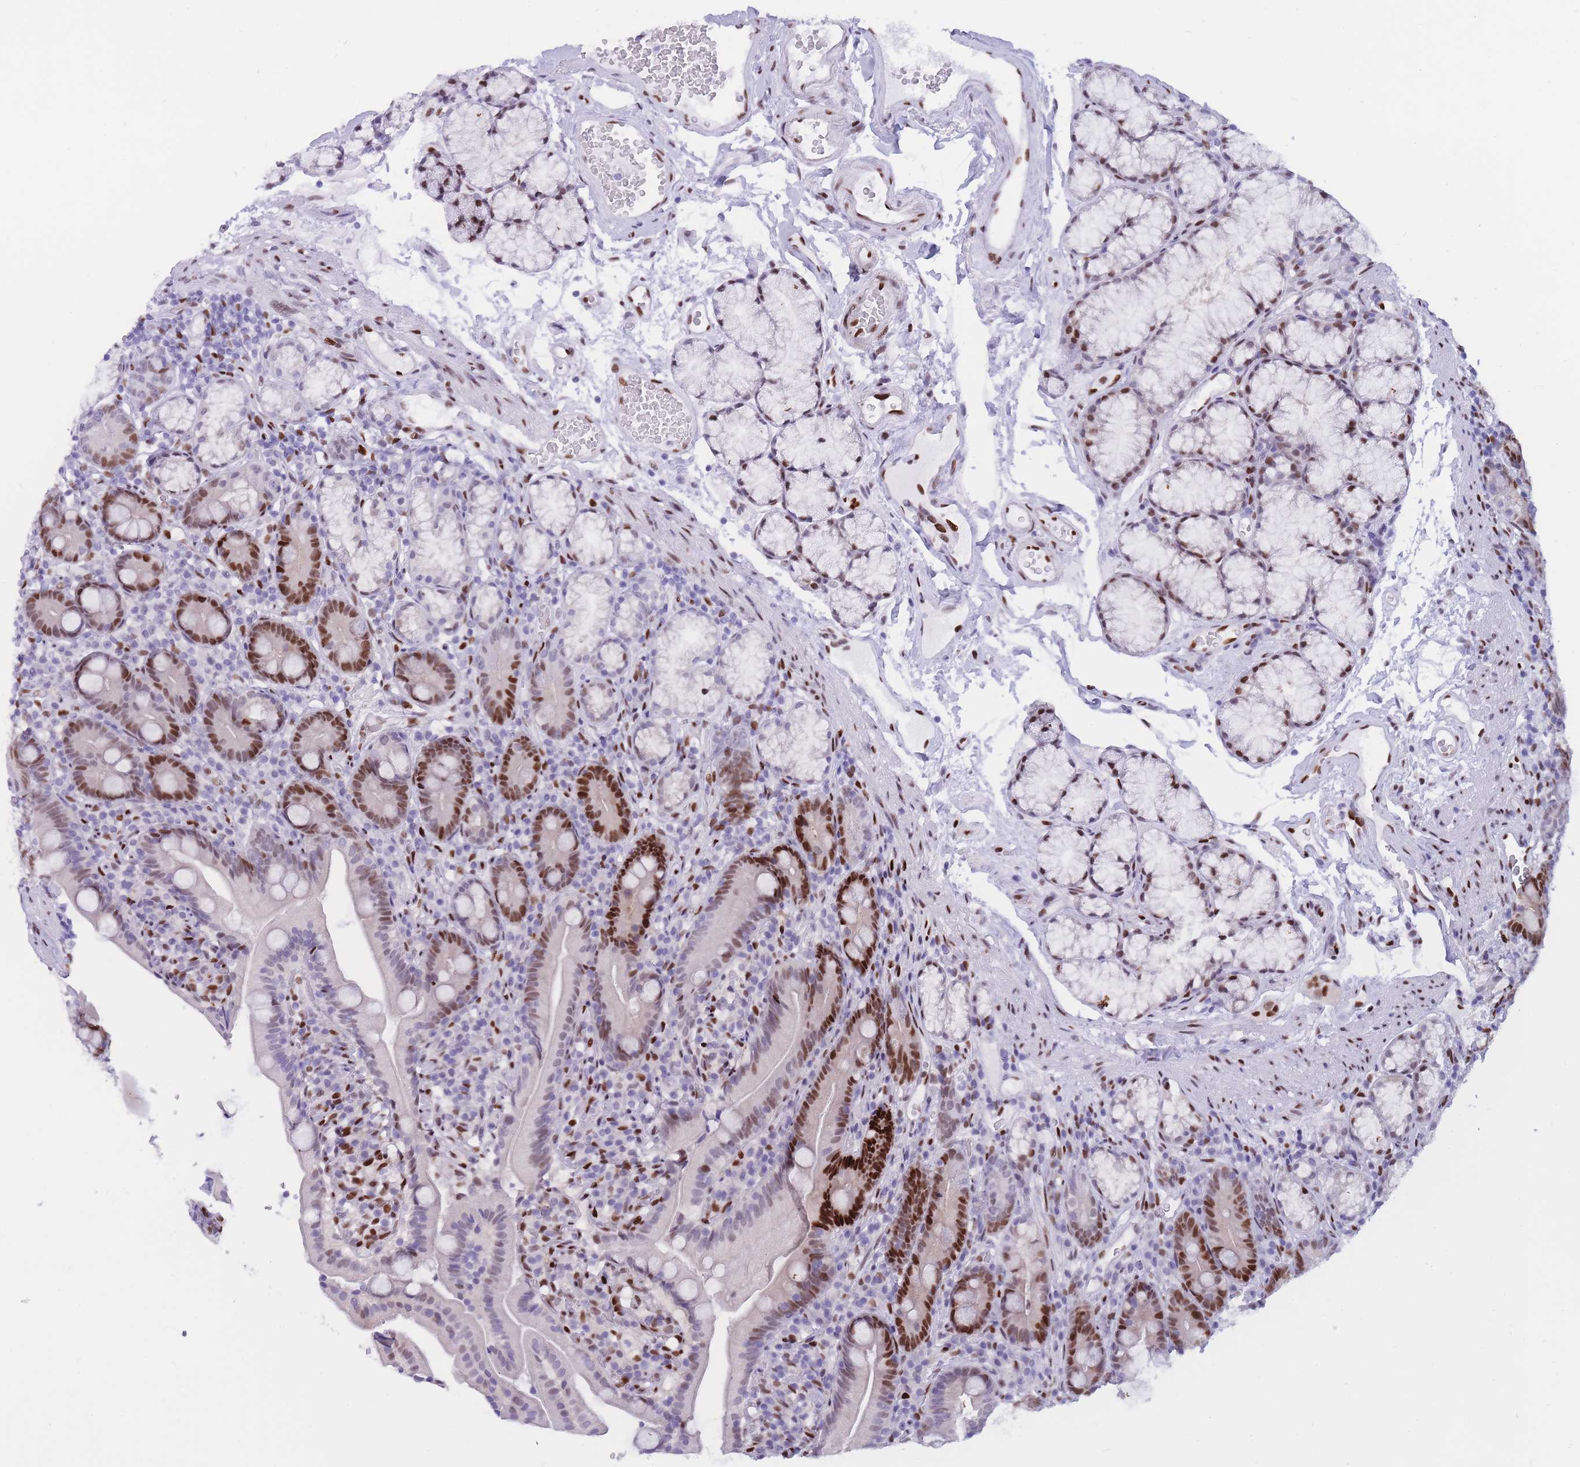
{"staining": {"intensity": "strong", "quantity": "25%-75%", "location": "nuclear"}, "tissue": "duodenum", "cell_type": "Glandular cells", "image_type": "normal", "snomed": [{"axis": "morphology", "description": "Normal tissue, NOS"}, {"axis": "topography", "description": "Duodenum"}], "caption": "Immunohistochemical staining of unremarkable duodenum shows strong nuclear protein positivity in about 25%-75% of glandular cells. The protein of interest is stained brown, and the nuclei are stained in blue (DAB (3,3'-diaminobenzidine) IHC with brightfield microscopy, high magnification).", "gene": "NASP", "patient": {"sex": "female", "age": 67}}